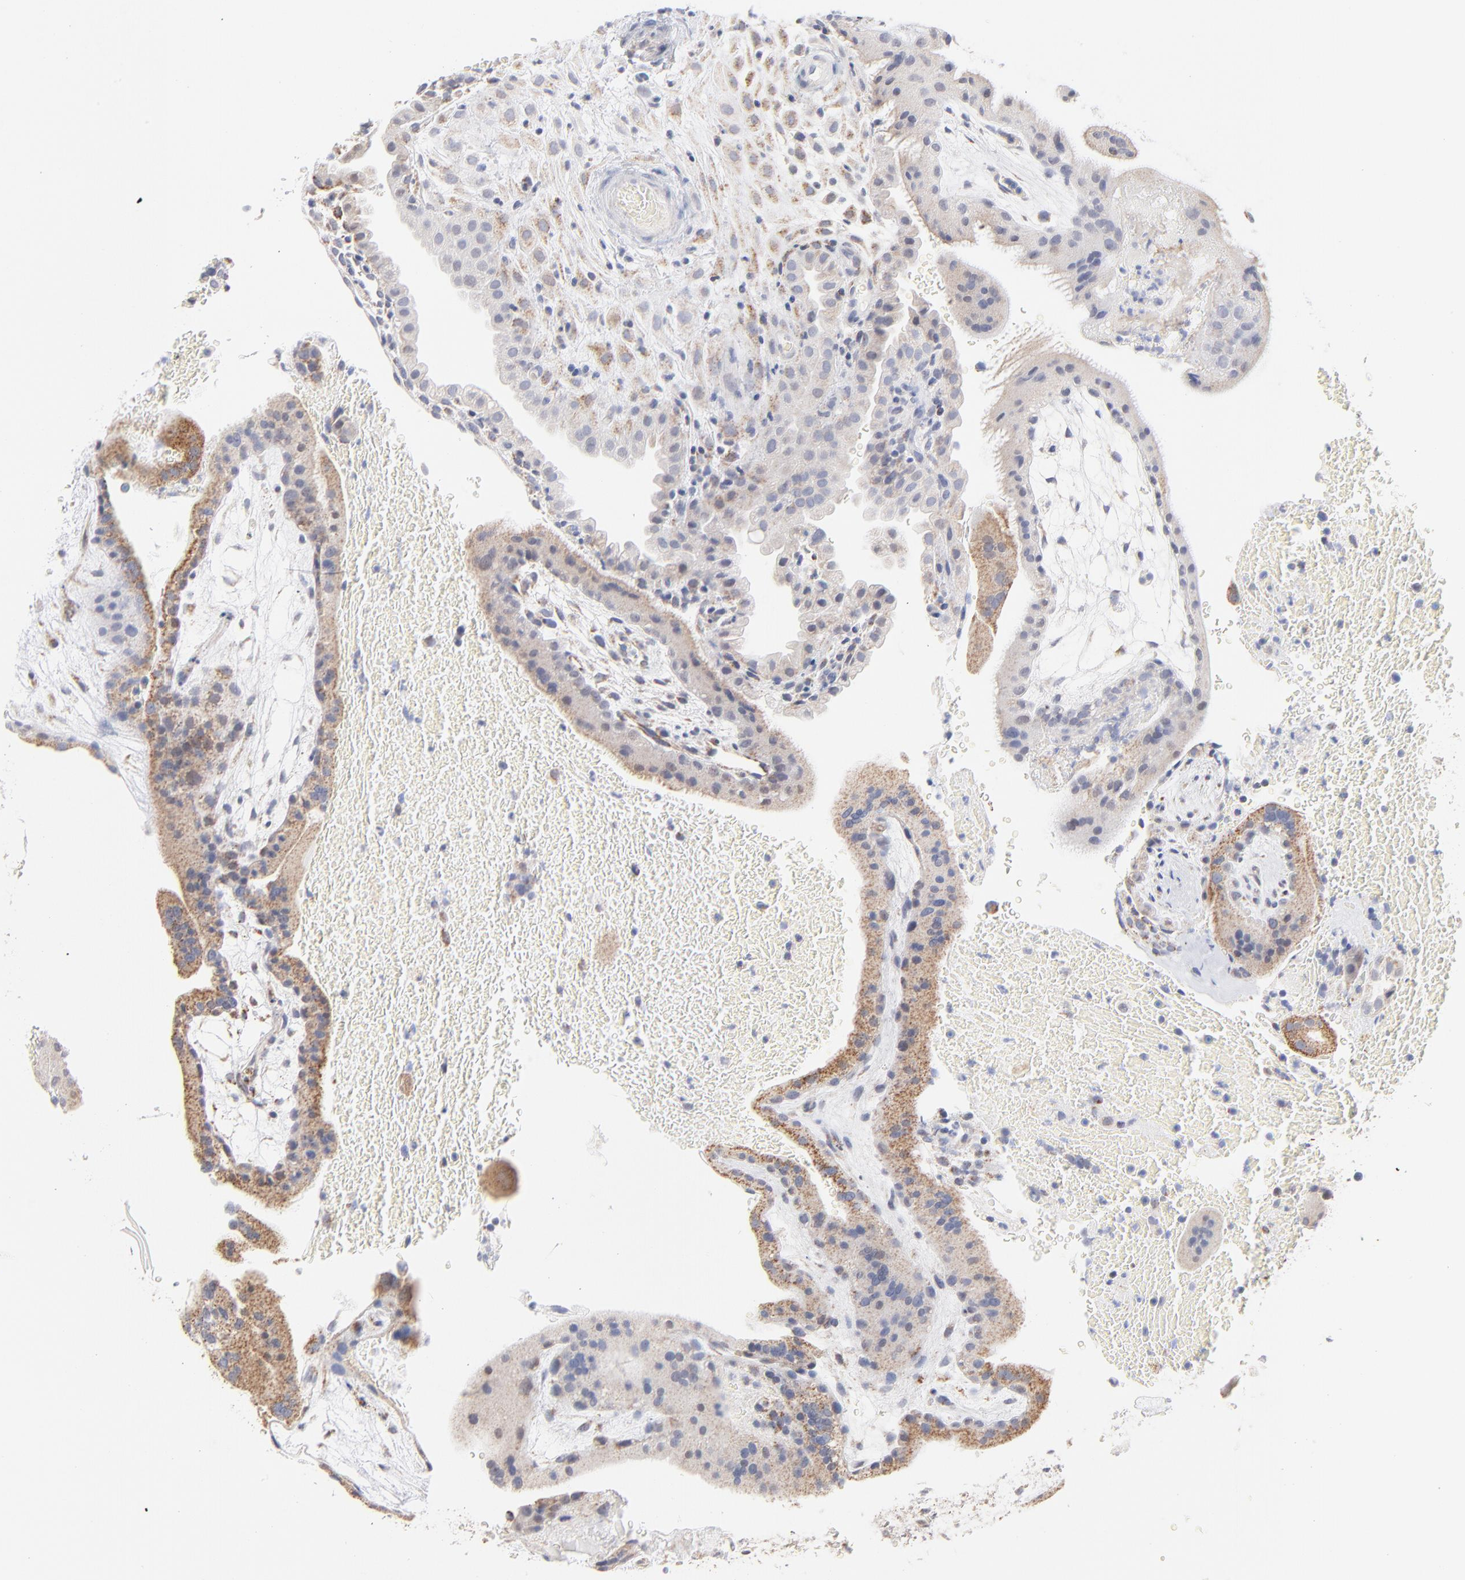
{"staining": {"intensity": "moderate", "quantity": "<25%", "location": "cytoplasmic/membranous"}, "tissue": "placenta", "cell_type": "Decidual cells", "image_type": "normal", "snomed": [{"axis": "morphology", "description": "Normal tissue, NOS"}, {"axis": "topography", "description": "Placenta"}], "caption": "Unremarkable placenta was stained to show a protein in brown. There is low levels of moderate cytoplasmic/membranous expression in approximately <25% of decidual cells.", "gene": "MRPL58", "patient": {"sex": "female", "age": 19}}